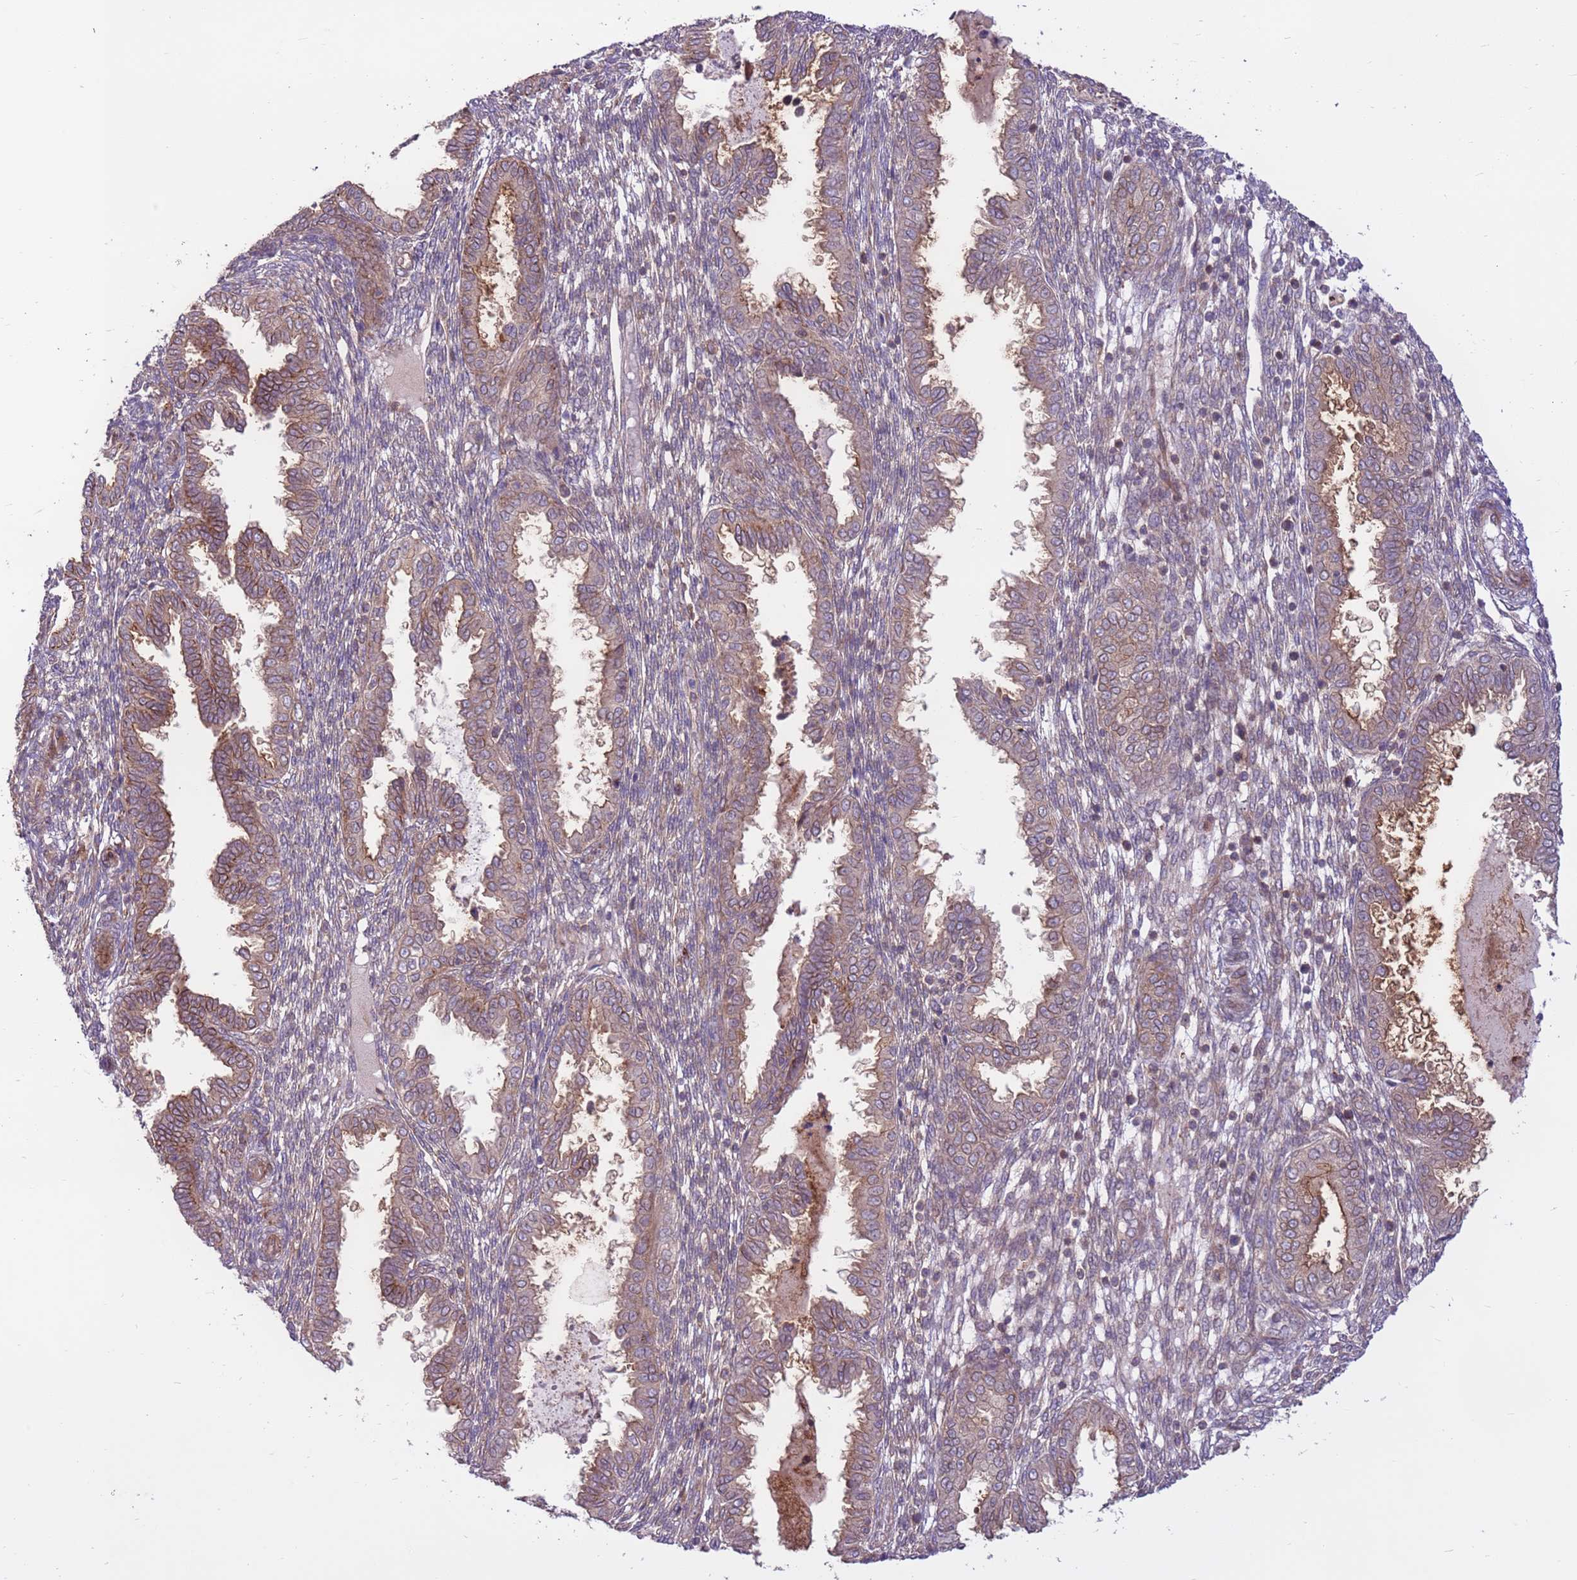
{"staining": {"intensity": "negative", "quantity": "none", "location": "none"}, "tissue": "endometrium", "cell_type": "Cells in endometrial stroma", "image_type": "normal", "snomed": [{"axis": "morphology", "description": "Normal tissue, NOS"}, {"axis": "topography", "description": "Endometrium"}], "caption": "Normal endometrium was stained to show a protein in brown. There is no significant expression in cells in endometrial stroma. (DAB (3,3'-diaminobenzidine) immunohistochemistry with hematoxylin counter stain).", "gene": "DDX19B", "patient": {"sex": "female", "age": 33}}